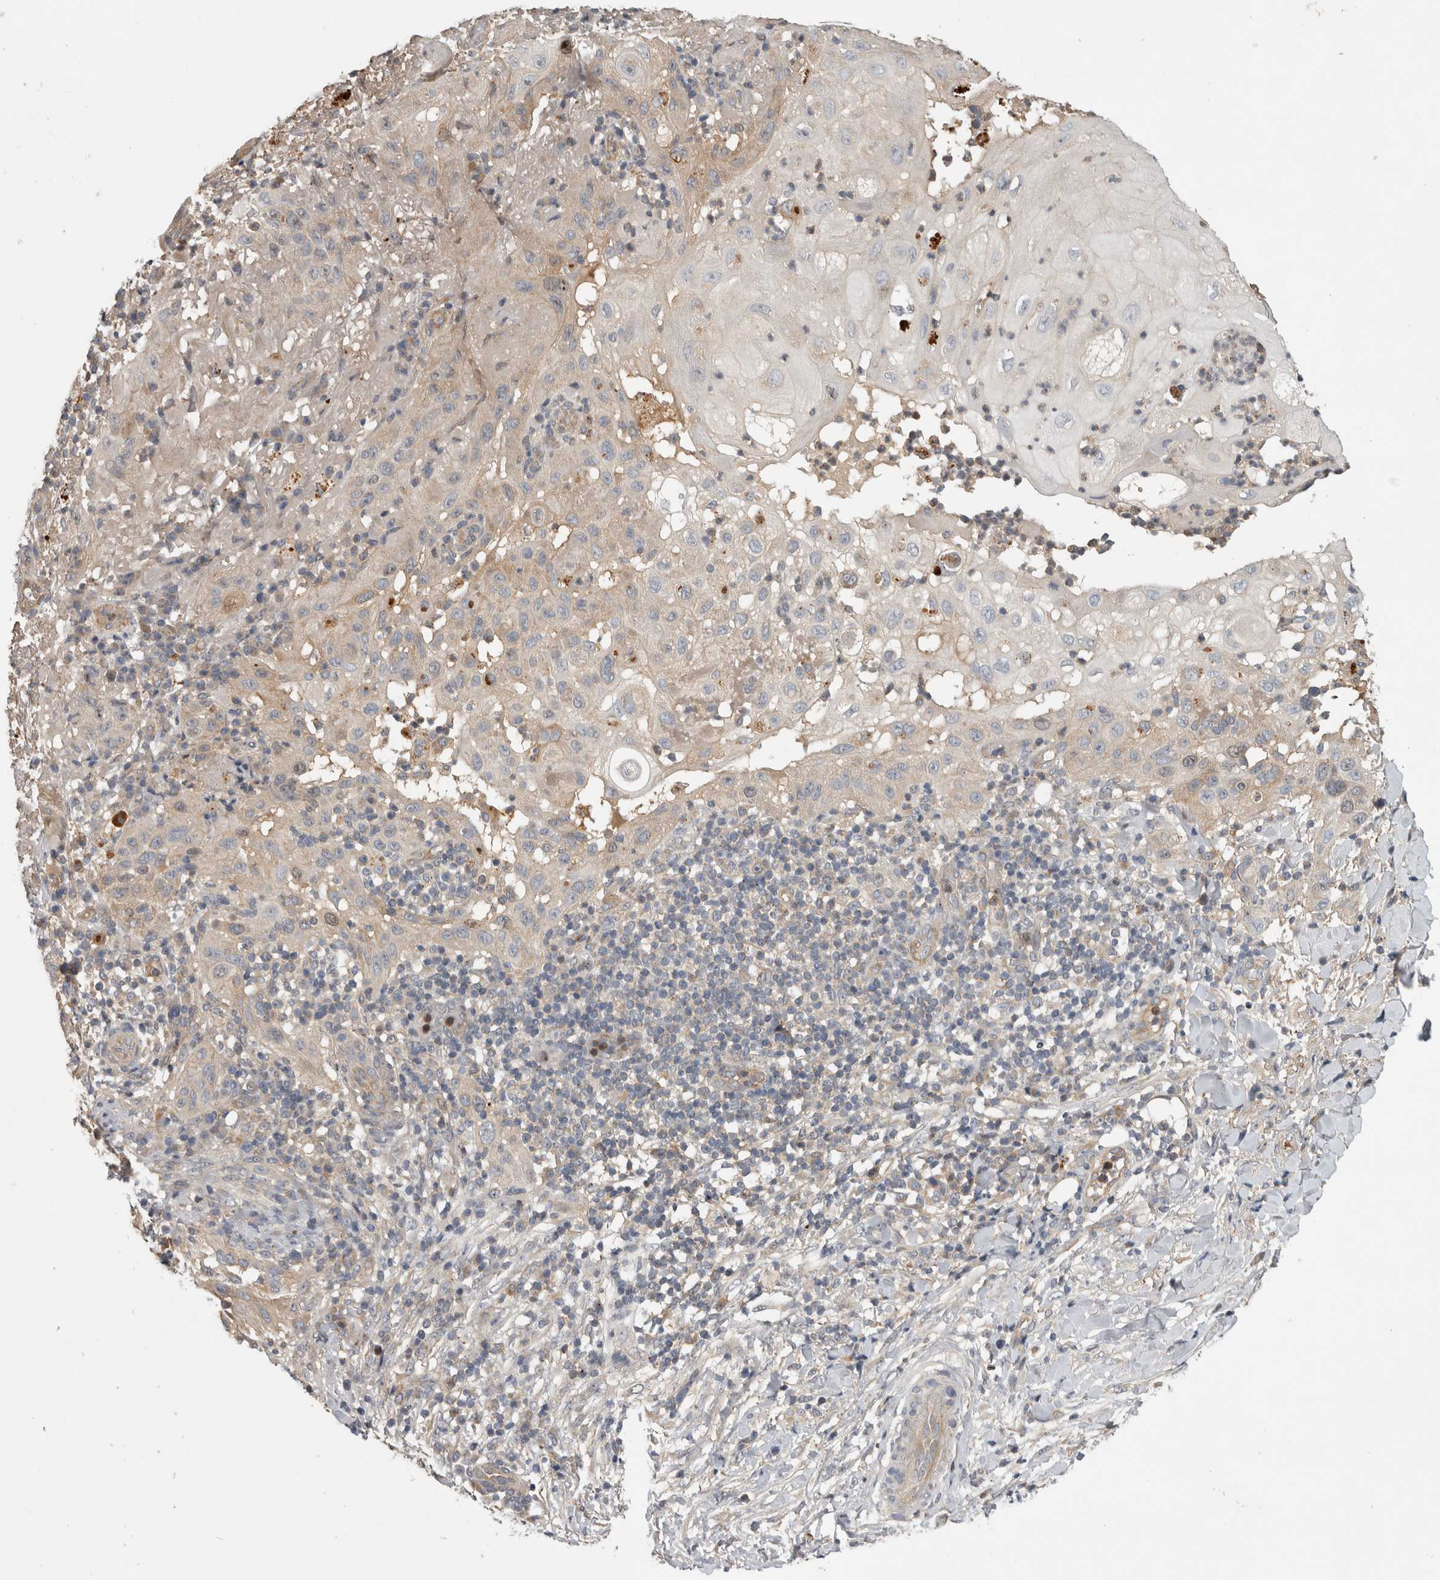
{"staining": {"intensity": "weak", "quantity": "25%-75%", "location": "cytoplasmic/membranous"}, "tissue": "skin cancer", "cell_type": "Tumor cells", "image_type": "cancer", "snomed": [{"axis": "morphology", "description": "Normal tissue, NOS"}, {"axis": "morphology", "description": "Squamous cell carcinoma, NOS"}, {"axis": "topography", "description": "Skin"}], "caption": "Skin cancer (squamous cell carcinoma) stained for a protein exhibits weak cytoplasmic/membranous positivity in tumor cells.", "gene": "TRMT61B", "patient": {"sex": "female", "age": 96}}